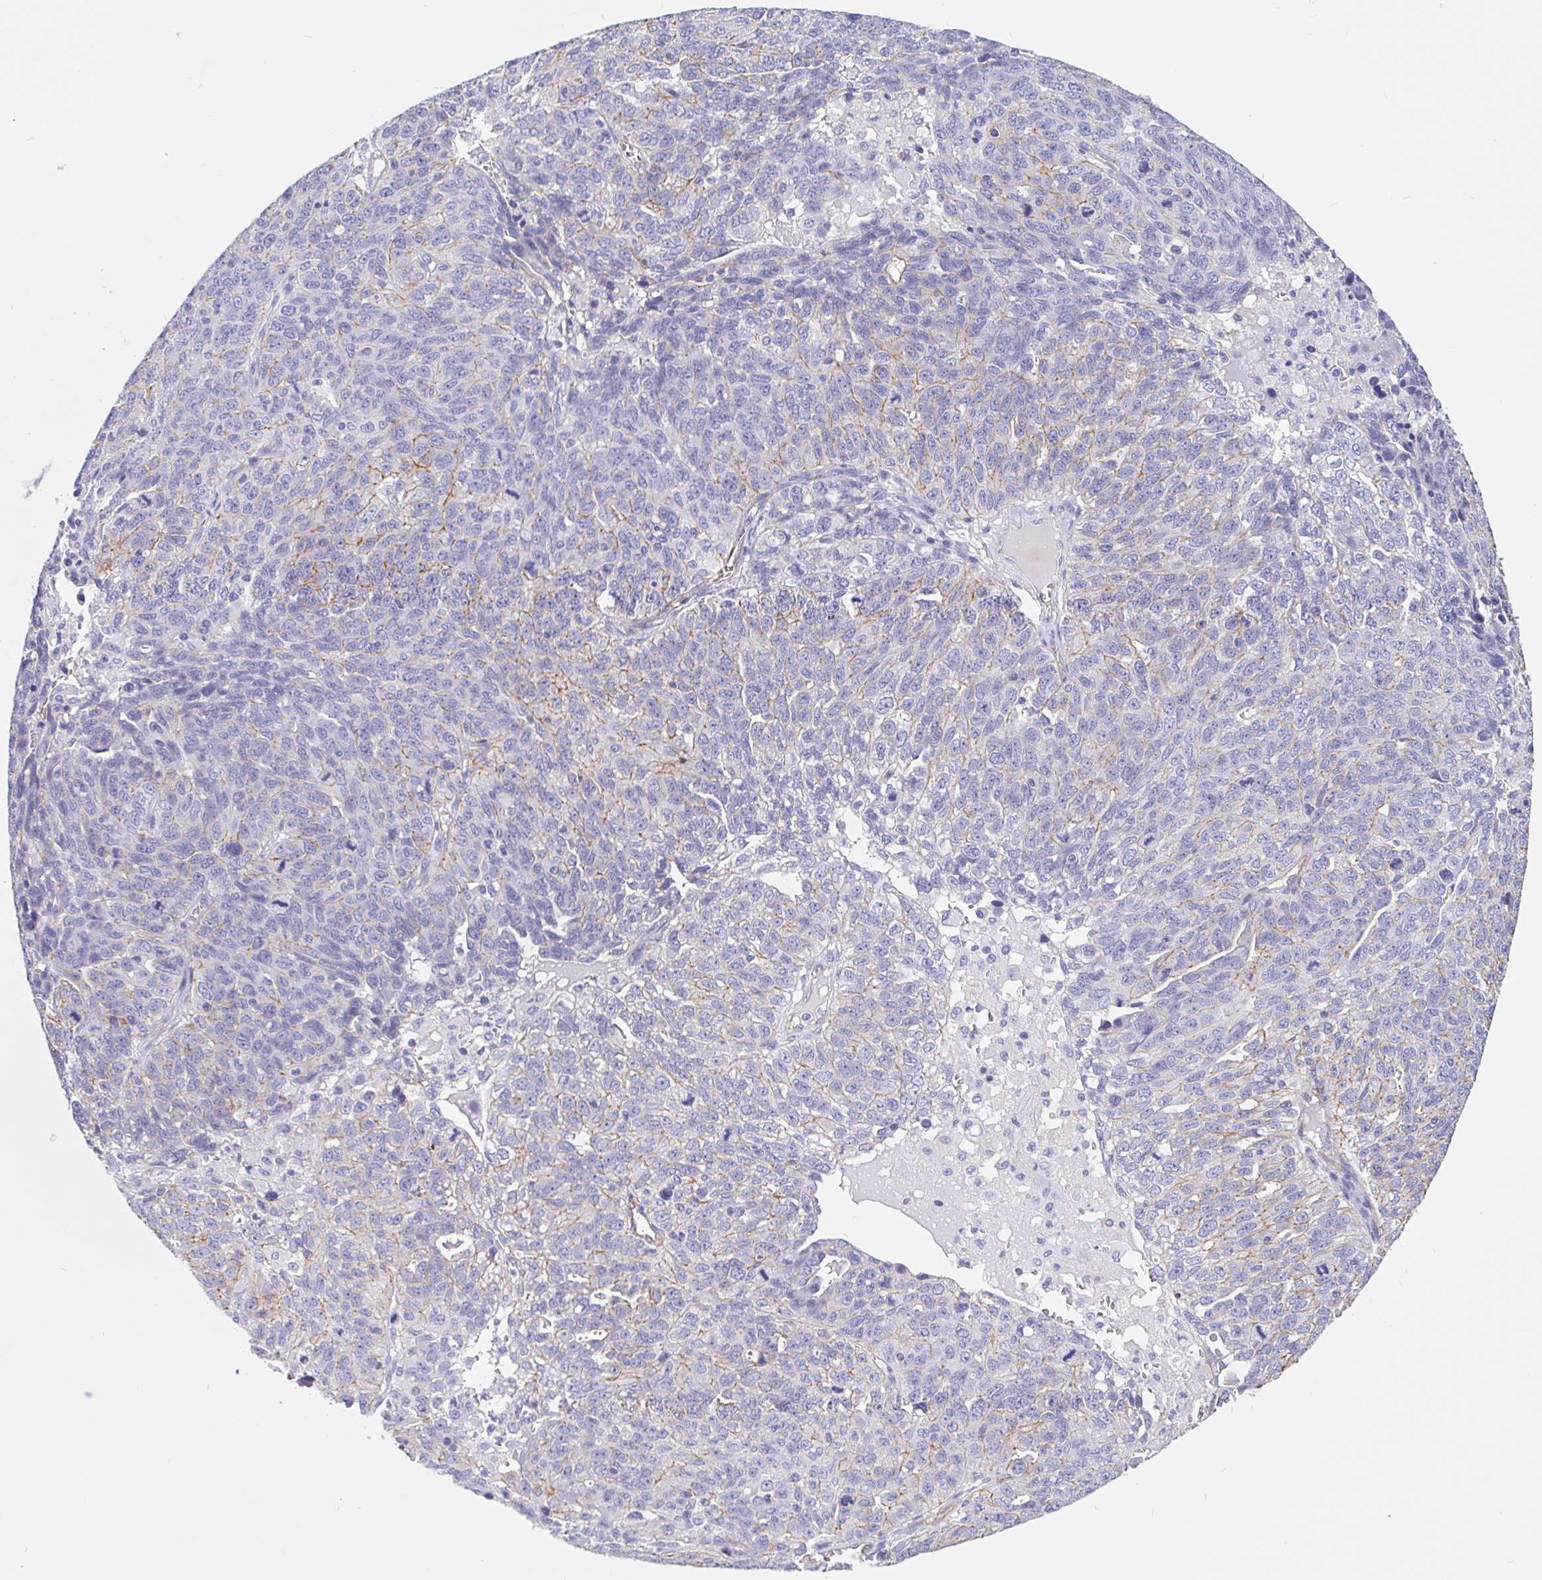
{"staining": {"intensity": "negative", "quantity": "none", "location": "none"}, "tissue": "ovarian cancer", "cell_type": "Tumor cells", "image_type": "cancer", "snomed": [{"axis": "morphology", "description": "Cystadenocarcinoma, serous, NOS"}, {"axis": "topography", "description": "Ovary"}], "caption": "DAB immunohistochemical staining of ovarian serous cystadenocarcinoma displays no significant positivity in tumor cells.", "gene": "LIMCH1", "patient": {"sex": "female", "age": 71}}